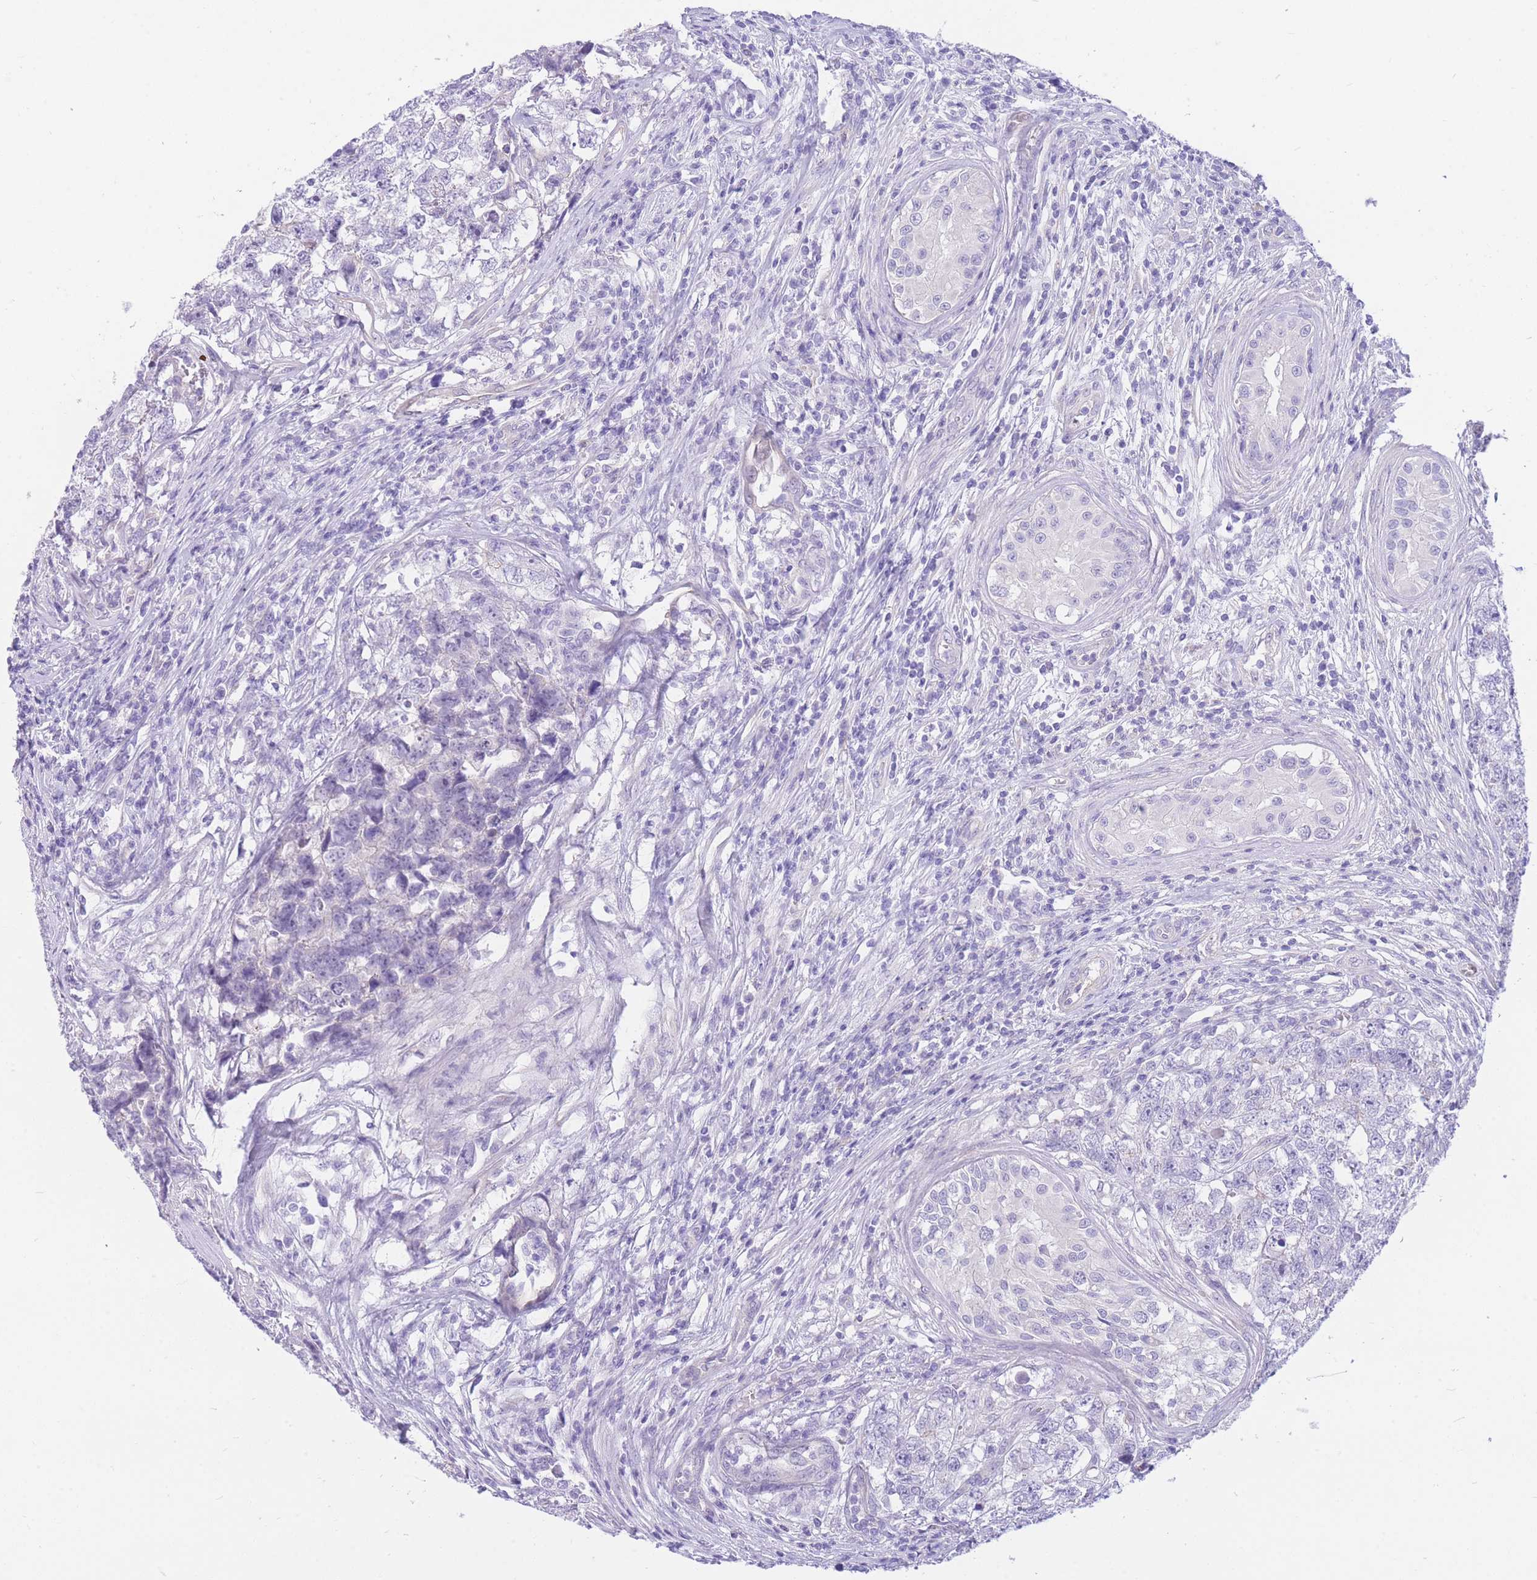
{"staining": {"intensity": "negative", "quantity": "none", "location": "none"}, "tissue": "testis cancer", "cell_type": "Tumor cells", "image_type": "cancer", "snomed": [{"axis": "morphology", "description": "Carcinoma, Embryonal, NOS"}, {"axis": "topography", "description": "Testis"}], "caption": "IHC of testis cancer displays no staining in tumor cells.", "gene": "ZNF311", "patient": {"sex": "male", "age": 22}}